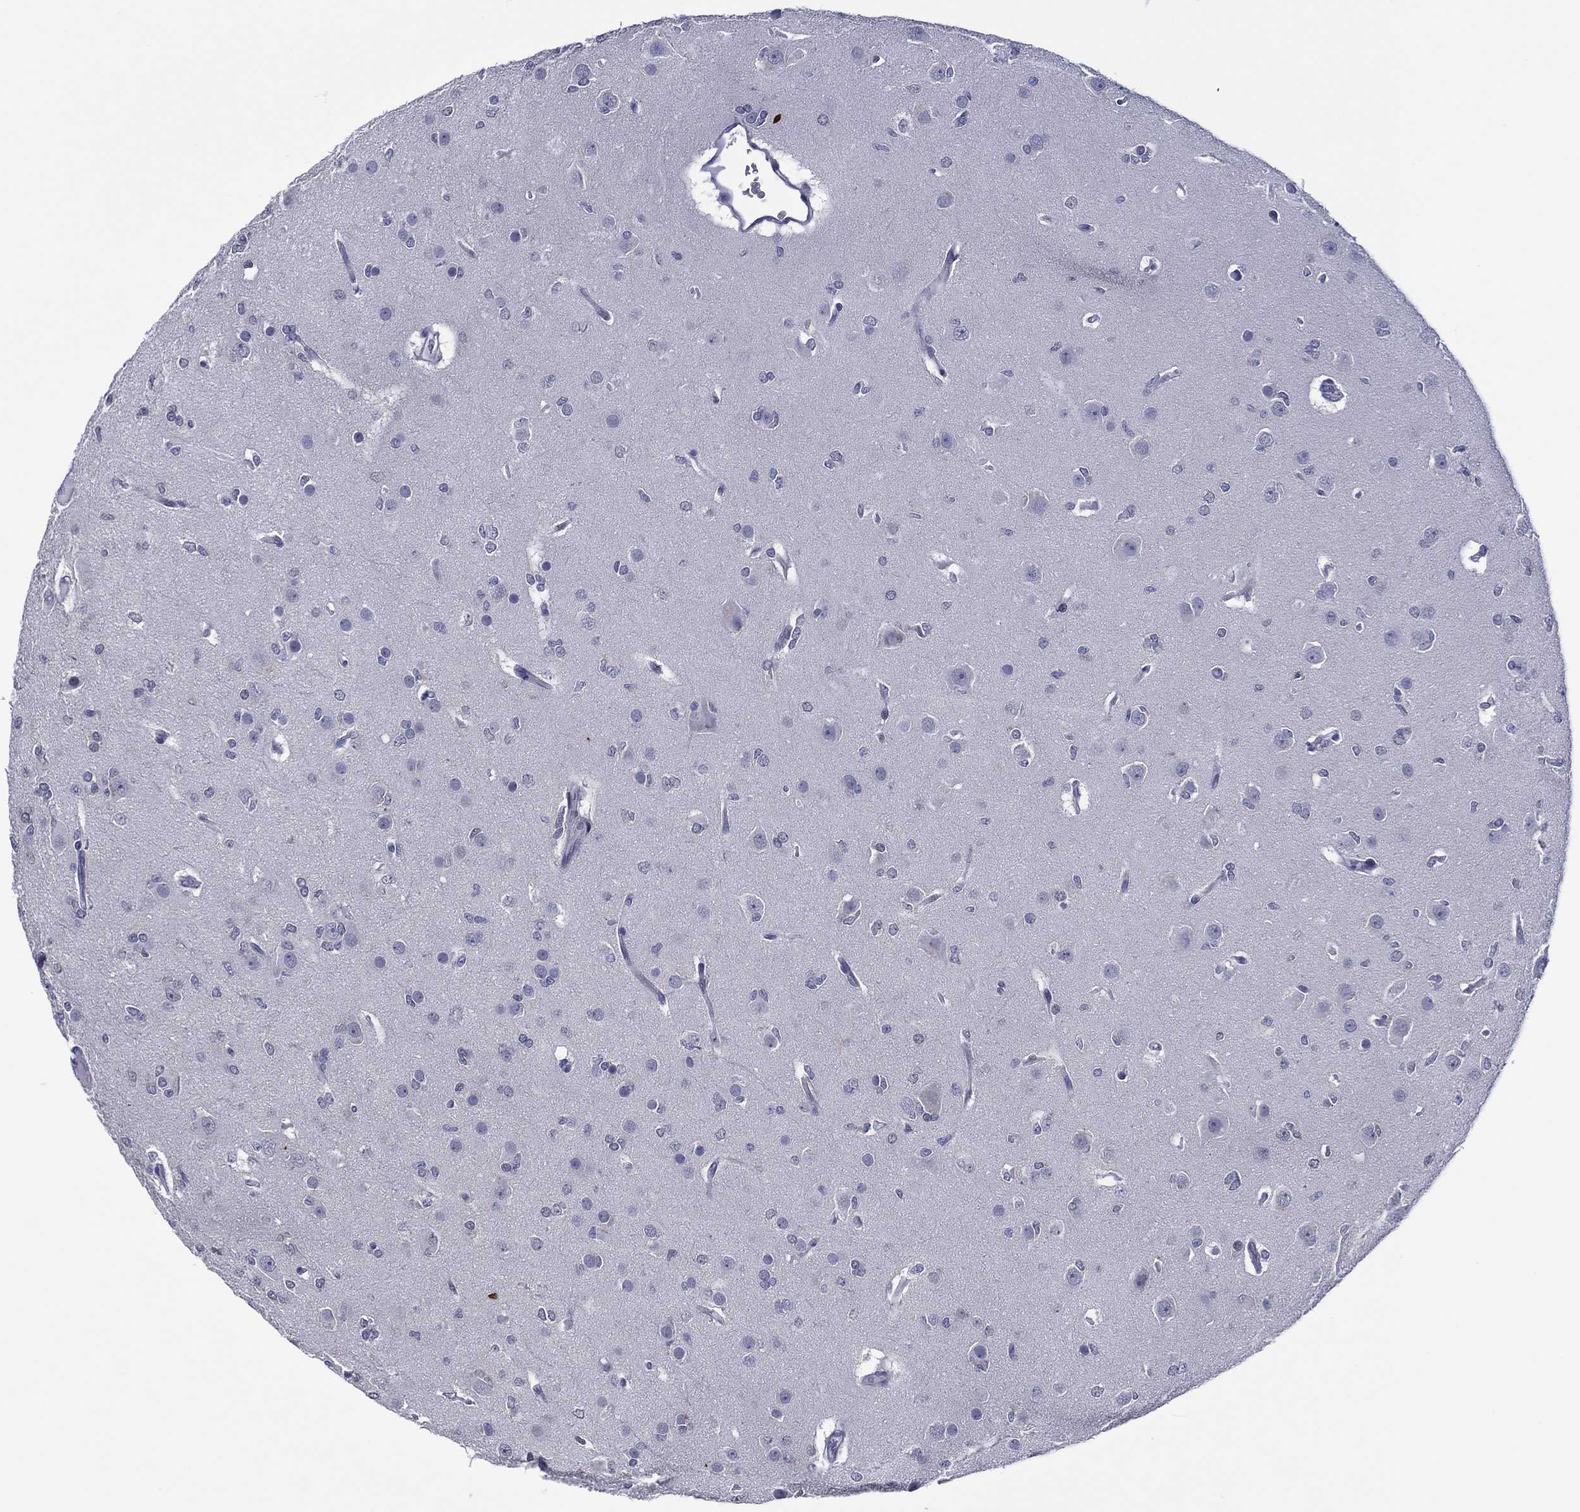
{"staining": {"intensity": "negative", "quantity": "none", "location": "none"}, "tissue": "glioma", "cell_type": "Tumor cells", "image_type": "cancer", "snomed": [{"axis": "morphology", "description": "Glioma, malignant, Low grade"}, {"axis": "topography", "description": "Brain"}], "caption": "DAB (3,3'-diaminobenzidine) immunohistochemical staining of human glioma demonstrates no significant positivity in tumor cells. The staining was performed using DAB (3,3'-diaminobenzidine) to visualize the protein expression in brown, while the nuclei were stained in blue with hematoxylin (Magnification: 20x).", "gene": "TRIM31", "patient": {"sex": "male", "age": 27}}